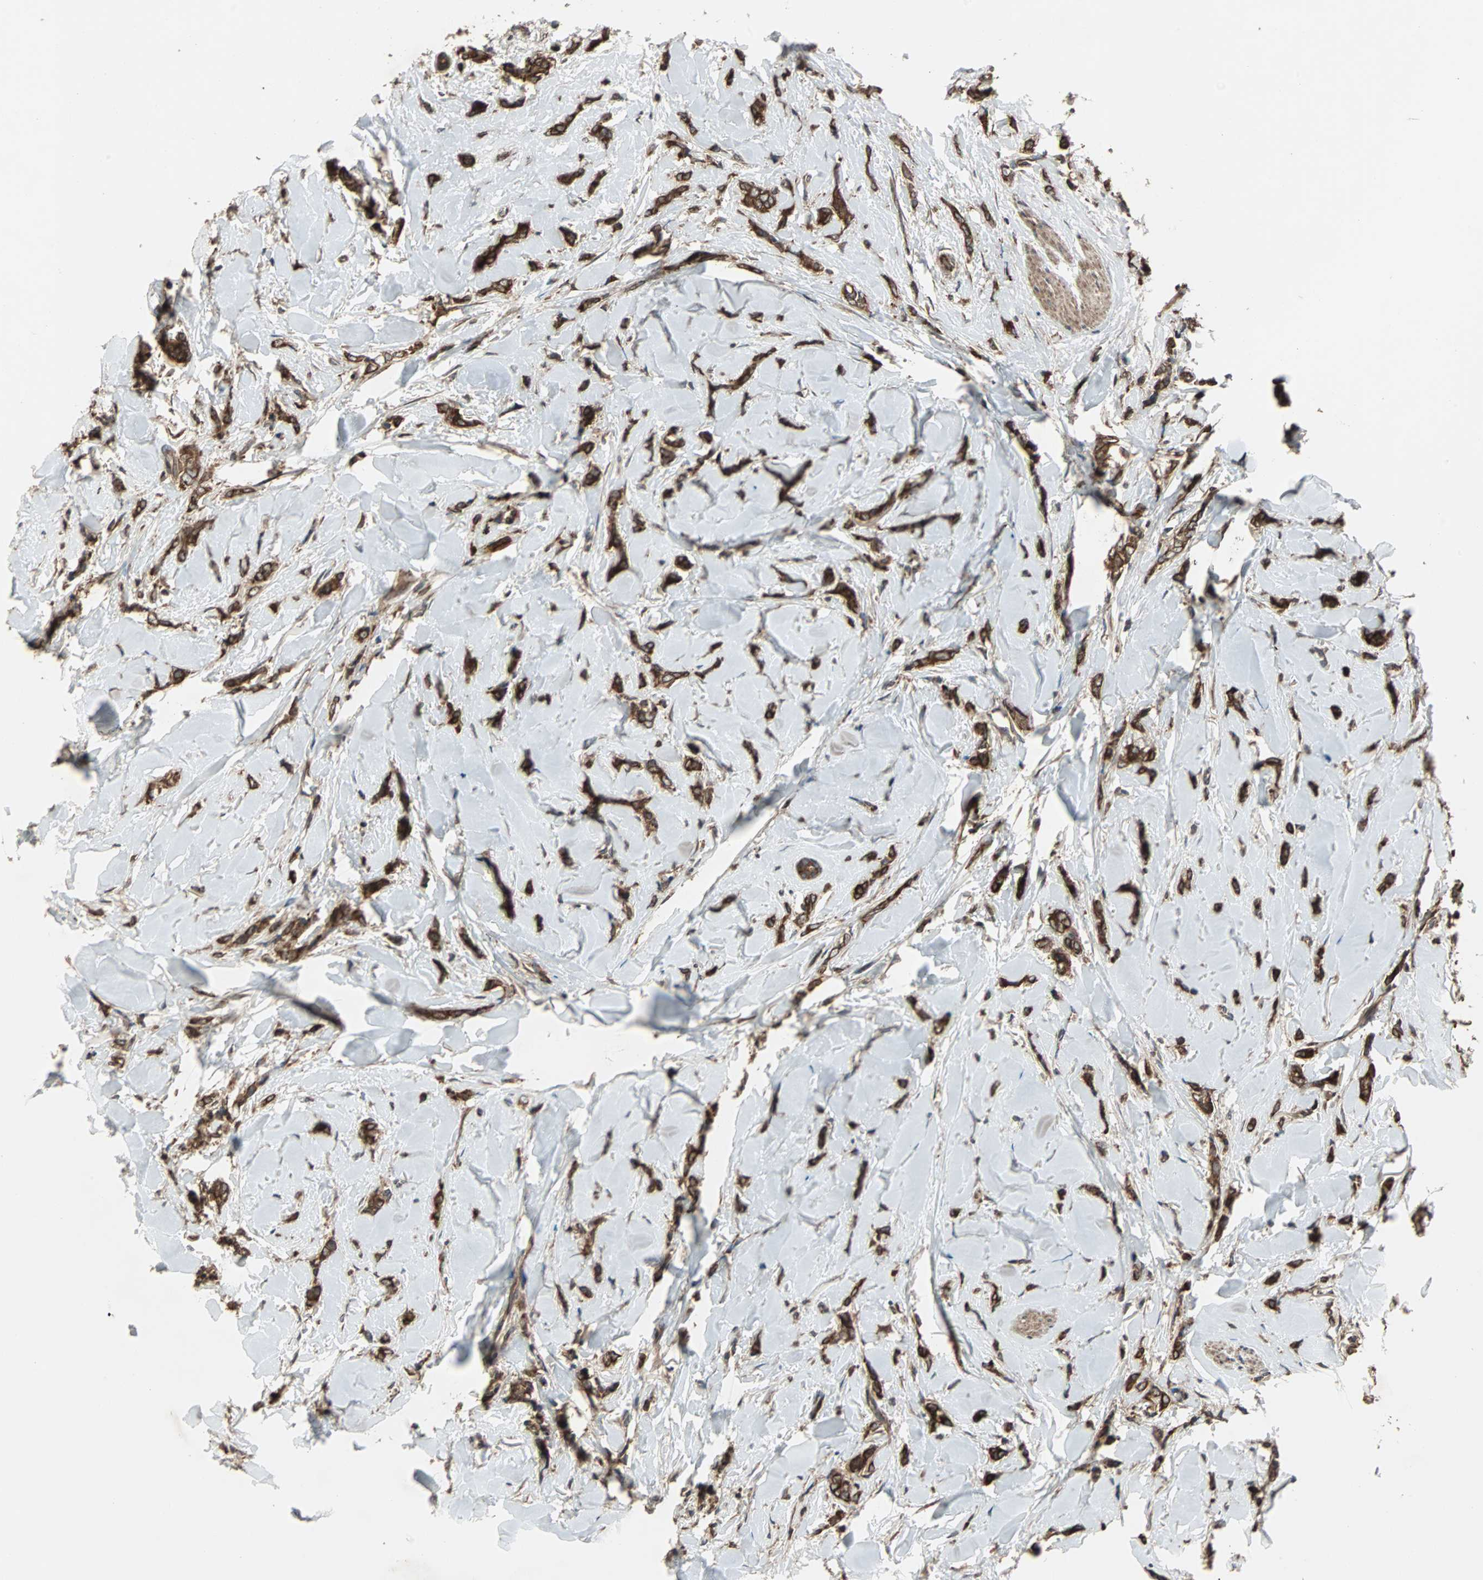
{"staining": {"intensity": "strong", "quantity": ">75%", "location": "cytoplasmic/membranous"}, "tissue": "breast cancer", "cell_type": "Tumor cells", "image_type": "cancer", "snomed": [{"axis": "morphology", "description": "Lobular carcinoma"}, {"axis": "topography", "description": "Skin"}, {"axis": "topography", "description": "Breast"}], "caption": "A histopathology image showing strong cytoplasmic/membranous expression in approximately >75% of tumor cells in lobular carcinoma (breast), as visualized by brown immunohistochemical staining.", "gene": "RAB7A", "patient": {"sex": "female", "age": 46}}